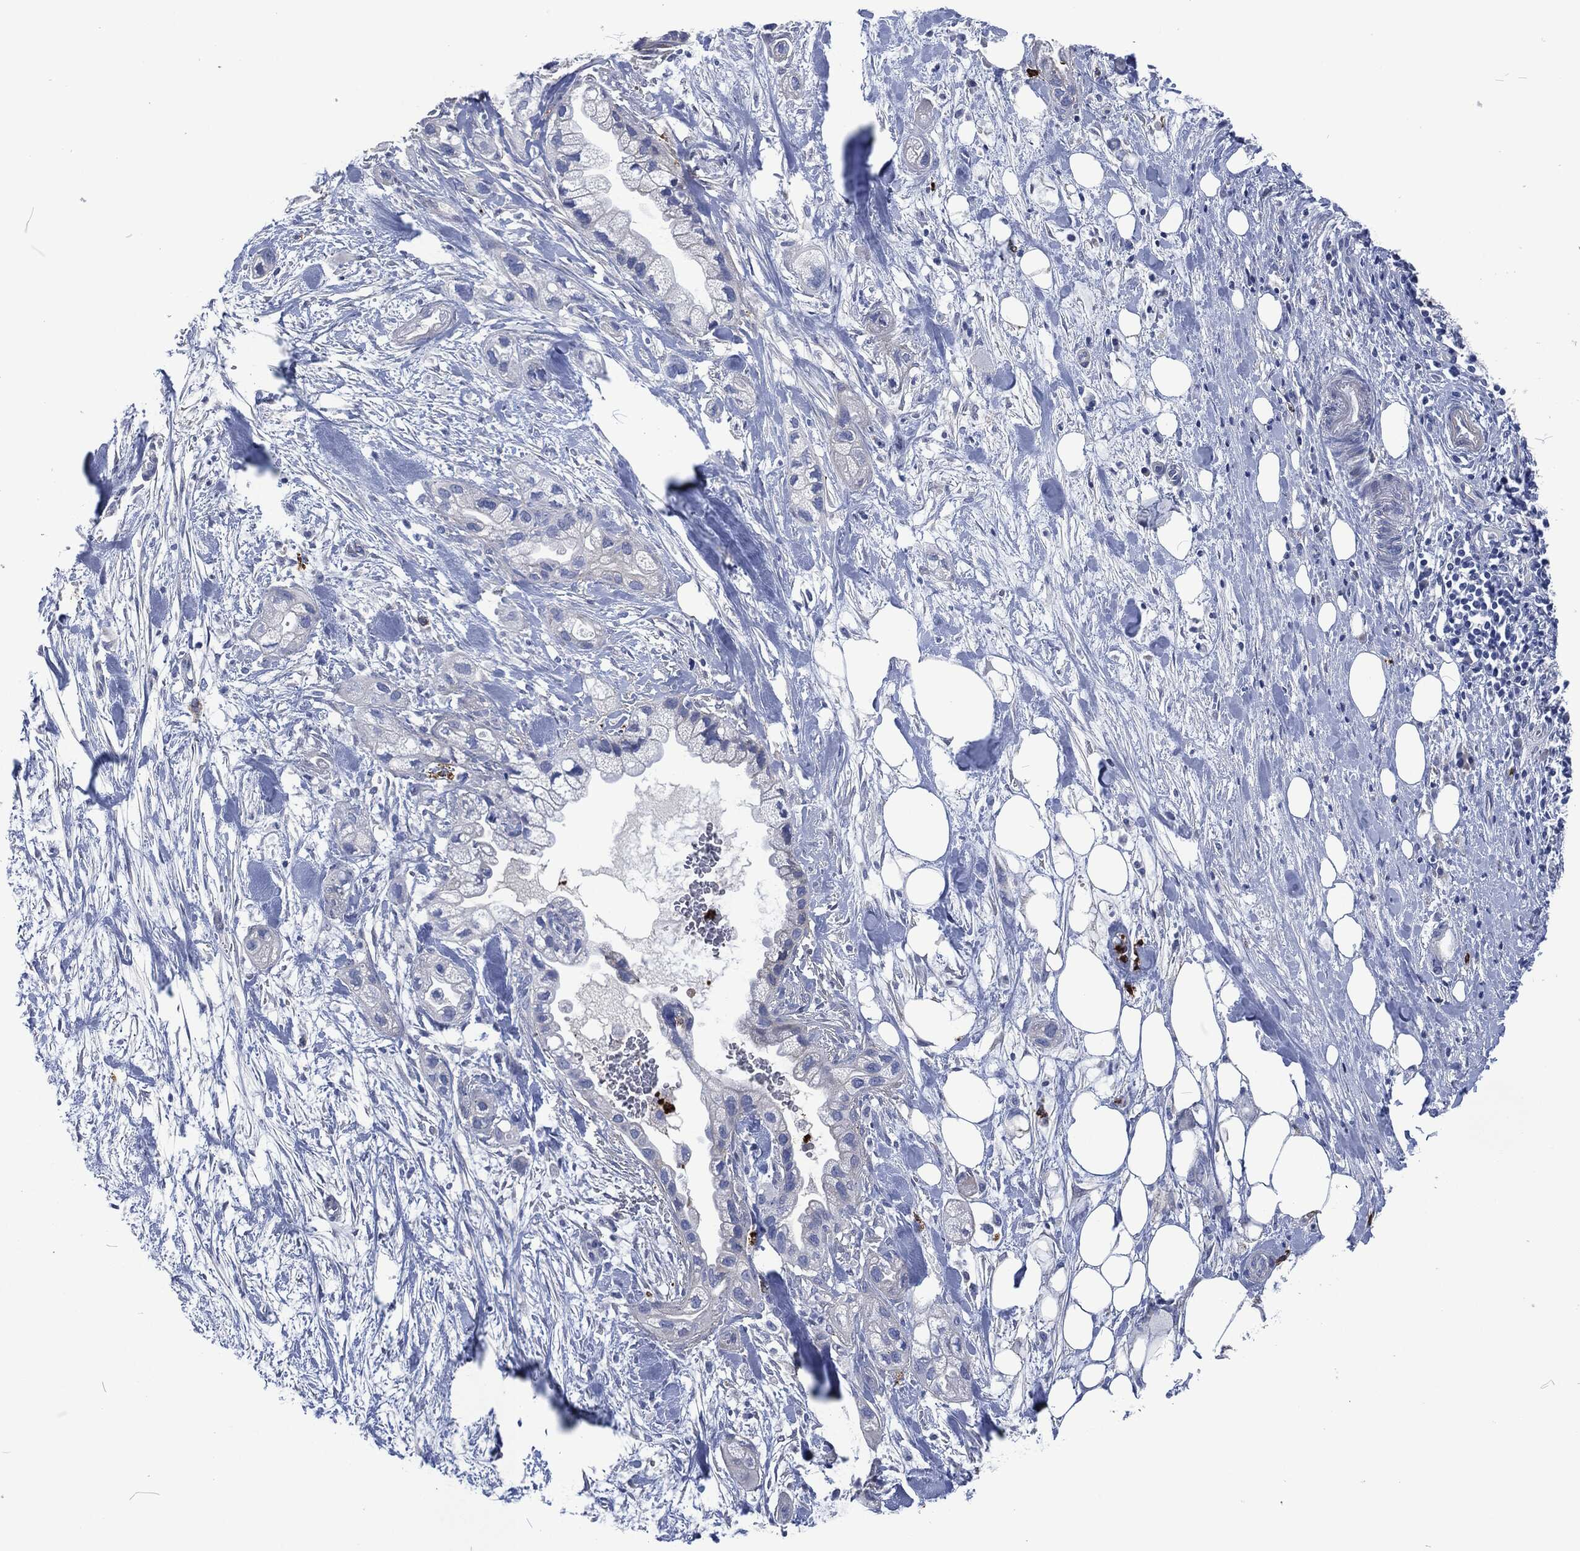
{"staining": {"intensity": "negative", "quantity": "none", "location": "none"}, "tissue": "pancreatic cancer", "cell_type": "Tumor cells", "image_type": "cancer", "snomed": [{"axis": "morphology", "description": "Adenocarcinoma, NOS"}, {"axis": "topography", "description": "Pancreas"}], "caption": "A histopathology image of human adenocarcinoma (pancreatic) is negative for staining in tumor cells. (DAB IHC visualized using brightfield microscopy, high magnification).", "gene": "MPO", "patient": {"sex": "male", "age": 44}}